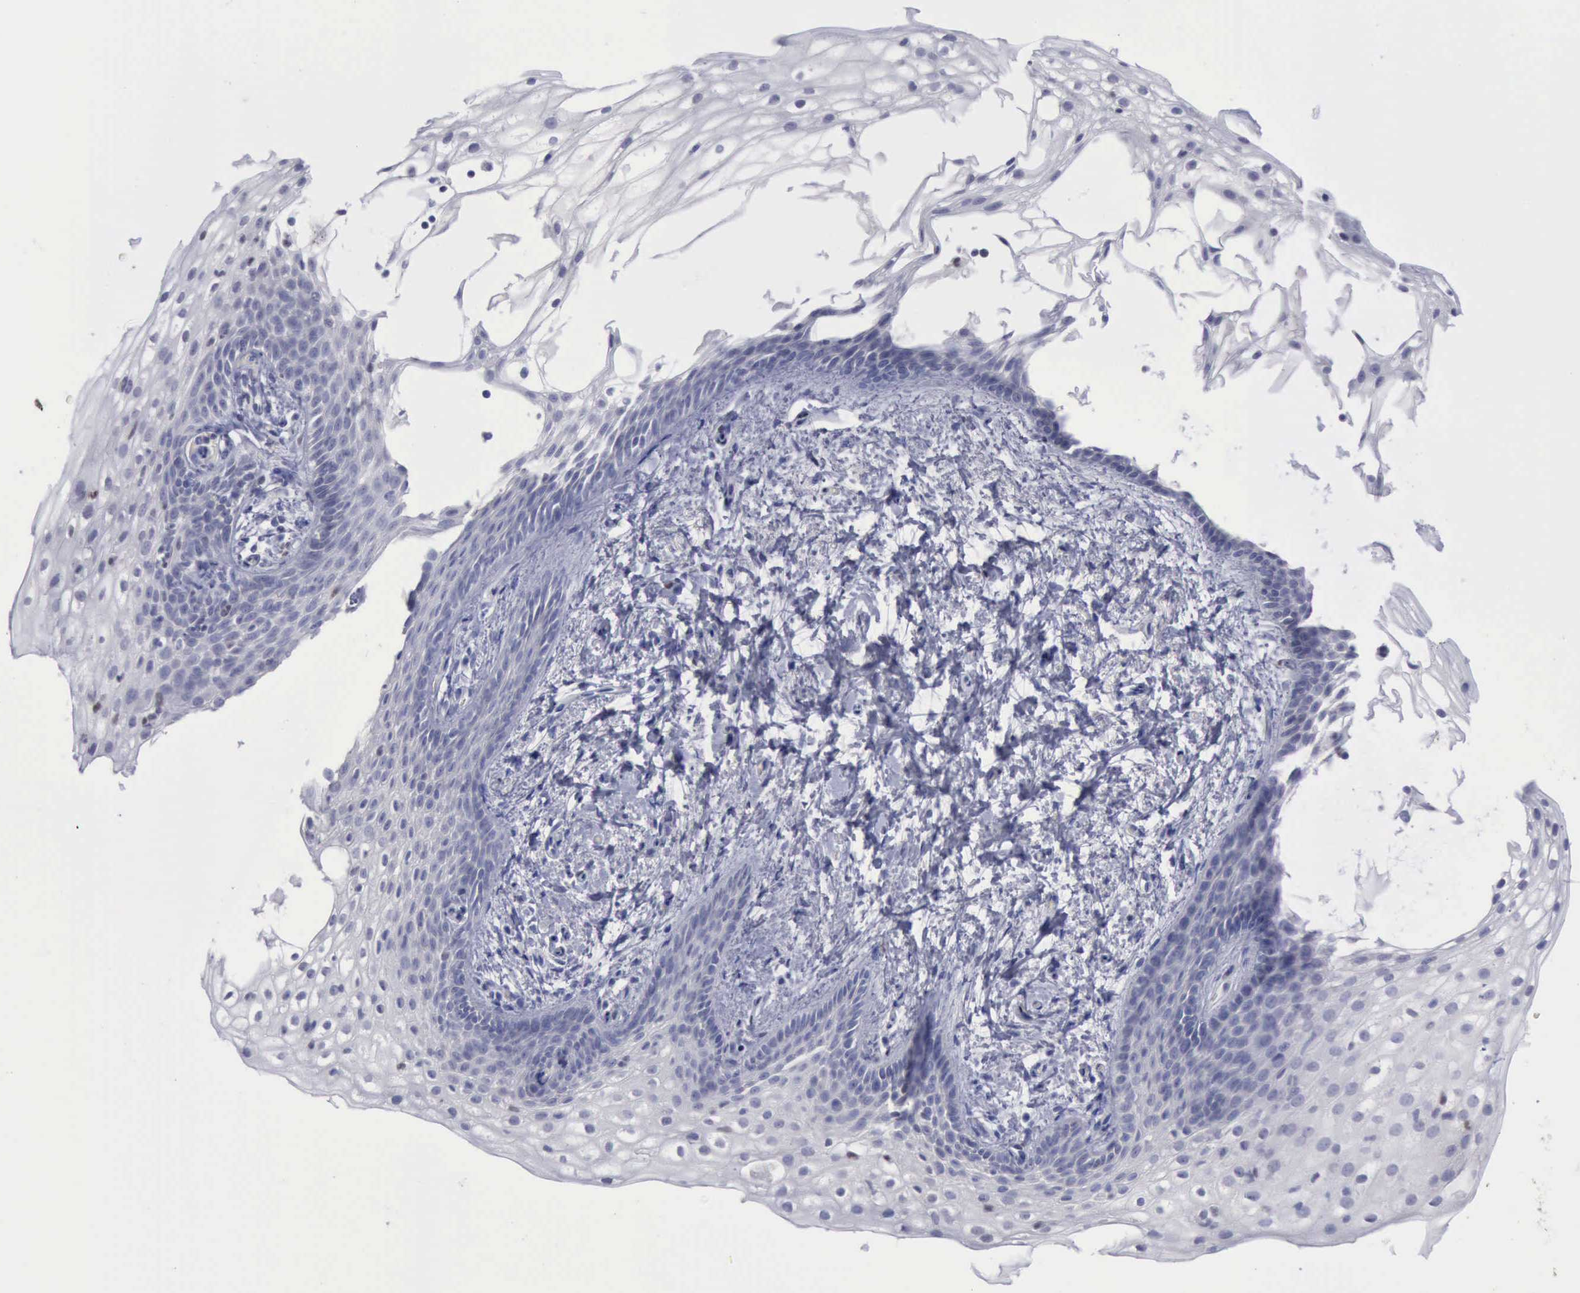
{"staining": {"intensity": "negative", "quantity": "none", "location": "none"}, "tissue": "vagina", "cell_type": "Squamous epithelial cells", "image_type": "normal", "snomed": [{"axis": "morphology", "description": "Normal tissue, NOS"}, {"axis": "topography", "description": "Vagina"}], "caption": "A photomicrograph of human vagina is negative for staining in squamous epithelial cells. (DAB IHC visualized using brightfield microscopy, high magnification).", "gene": "SATB2", "patient": {"sex": "female", "age": 61}}